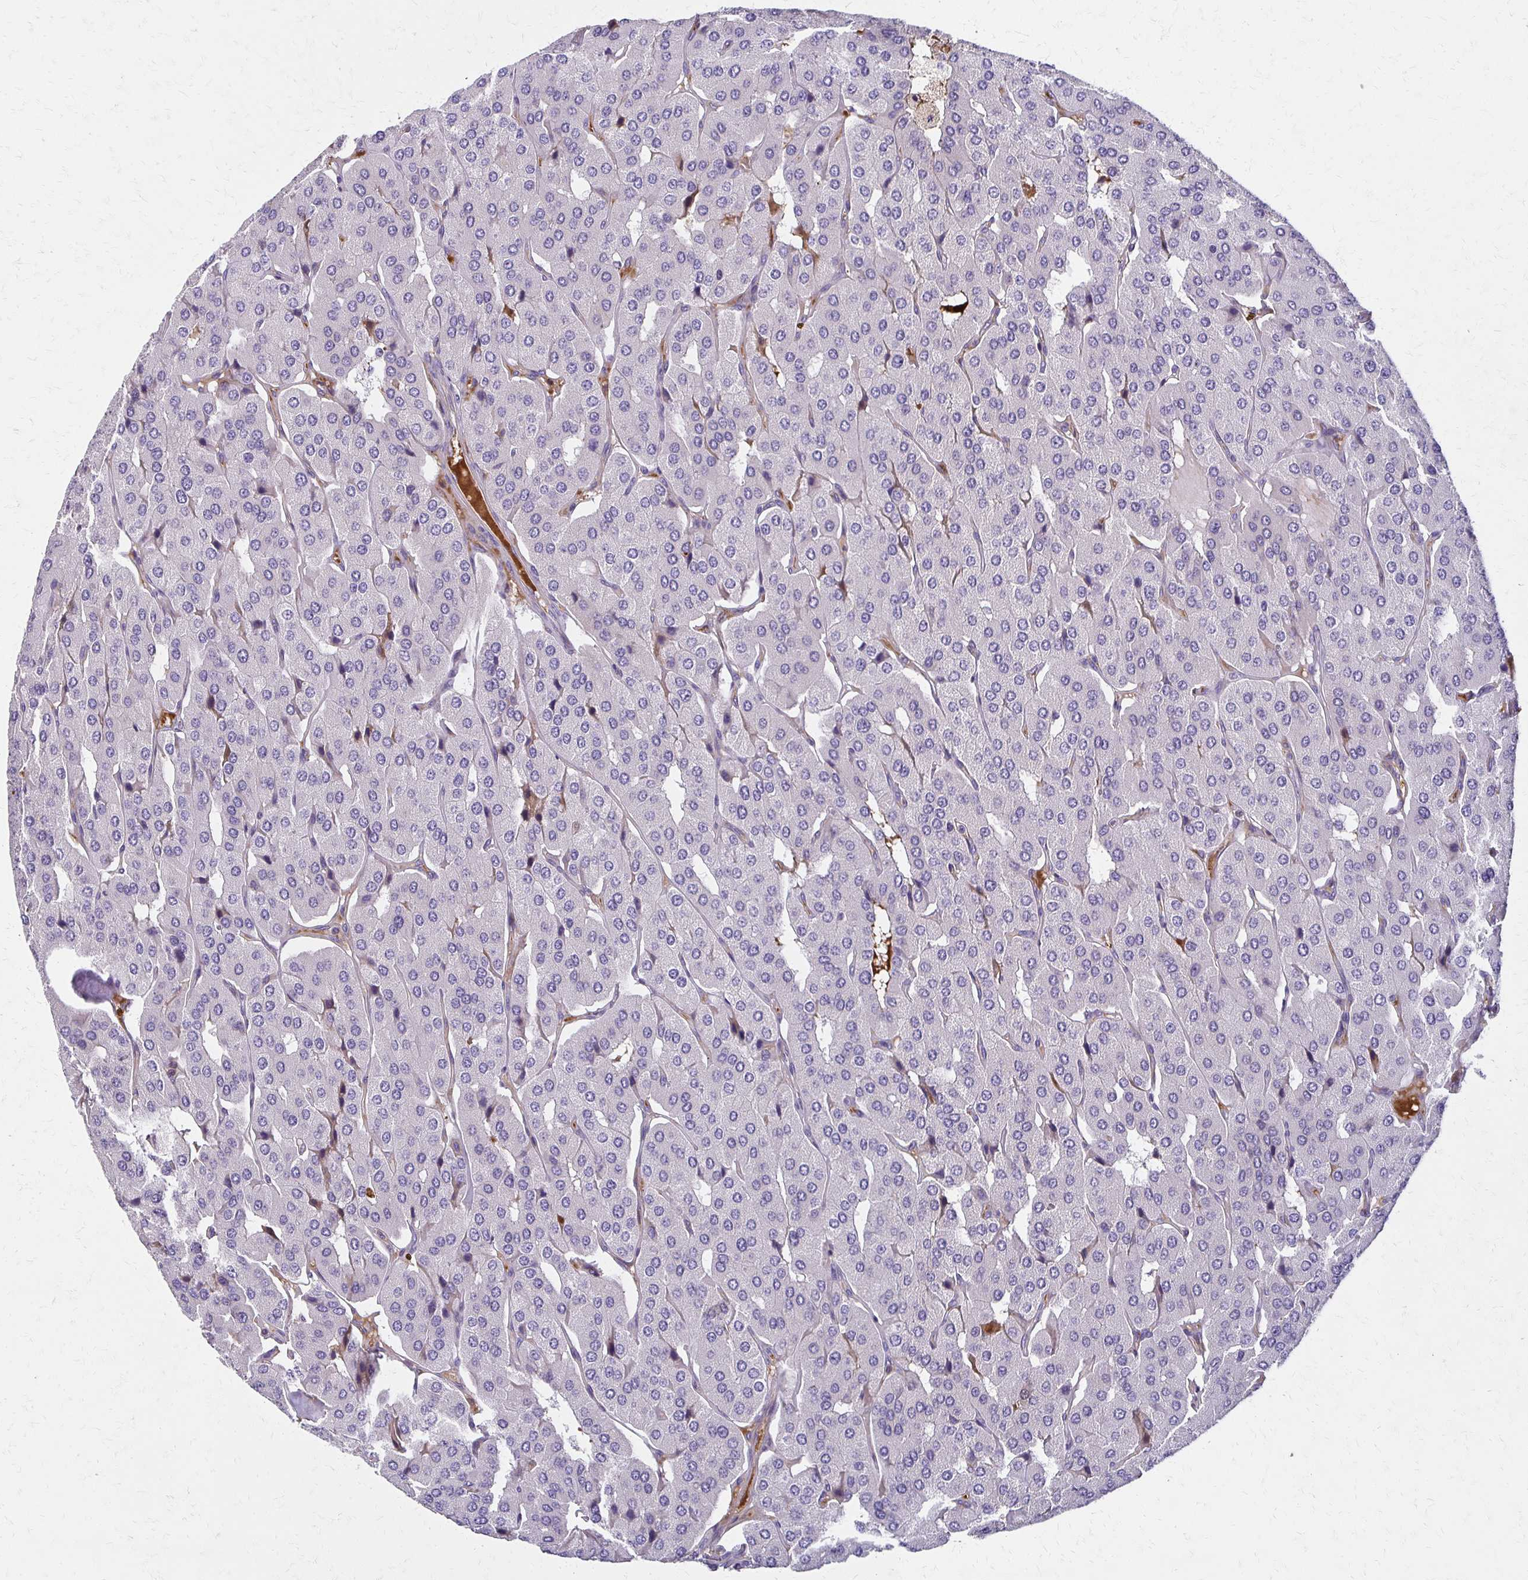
{"staining": {"intensity": "negative", "quantity": "none", "location": "none"}, "tissue": "parathyroid gland", "cell_type": "Glandular cells", "image_type": "normal", "snomed": [{"axis": "morphology", "description": "Normal tissue, NOS"}, {"axis": "morphology", "description": "Adenoma, NOS"}, {"axis": "topography", "description": "Parathyroid gland"}], "caption": "A high-resolution histopathology image shows immunohistochemistry (IHC) staining of normal parathyroid gland, which exhibits no significant positivity in glandular cells.", "gene": "BBS12", "patient": {"sex": "female", "age": 86}}